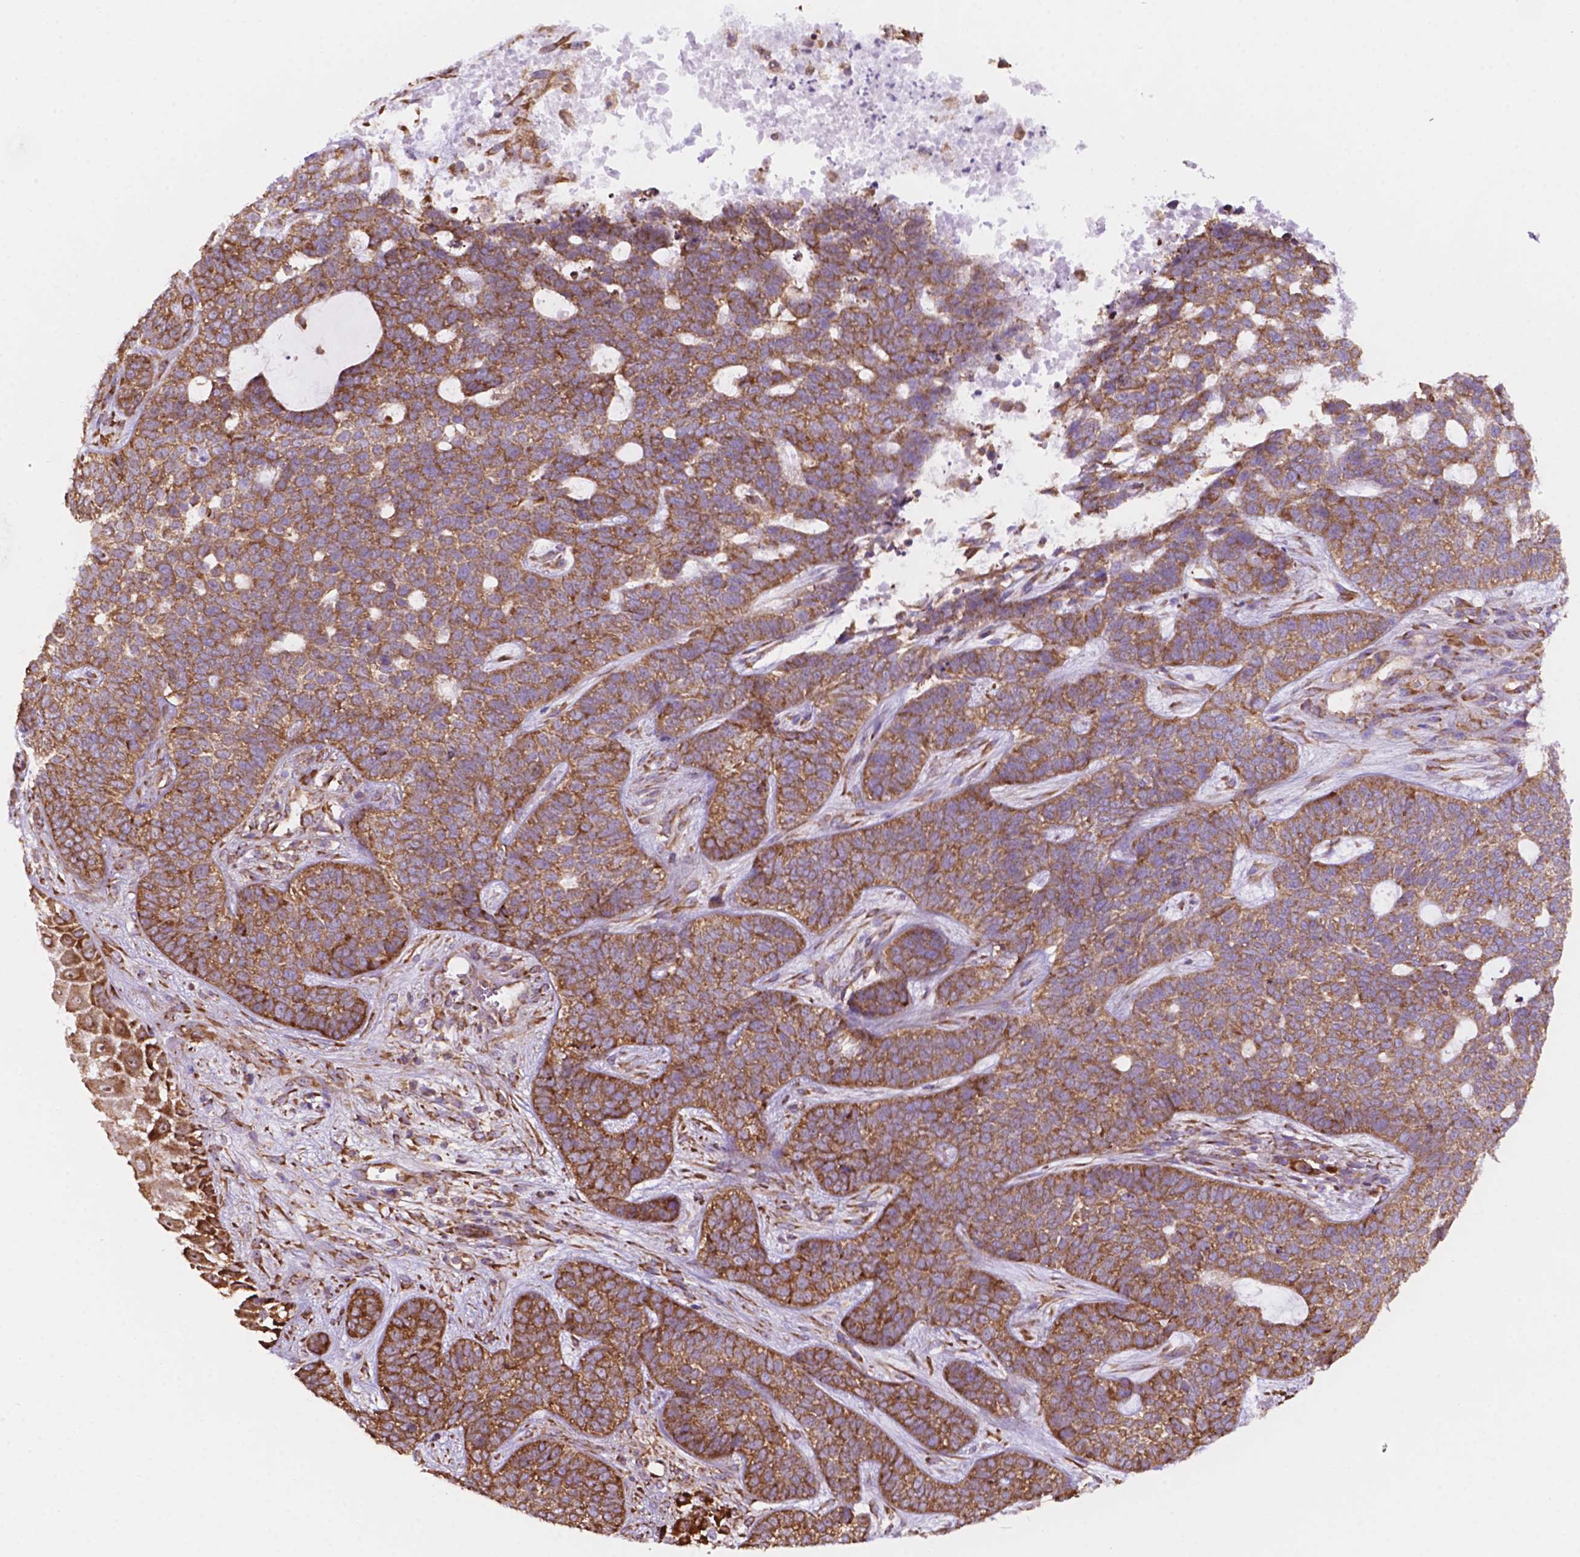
{"staining": {"intensity": "strong", "quantity": ">75%", "location": "cytoplasmic/membranous"}, "tissue": "skin cancer", "cell_type": "Tumor cells", "image_type": "cancer", "snomed": [{"axis": "morphology", "description": "Basal cell carcinoma"}, {"axis": "topography", "description": "Skin"}], "caption": "Human skin basal cell carcinoma stained with a brown dye displays strong cytoplasmic/membranous positive expression in about >75% of tumor cells.", "gene": "RPL29", "patient": {"sex": "female", "age": 69}}